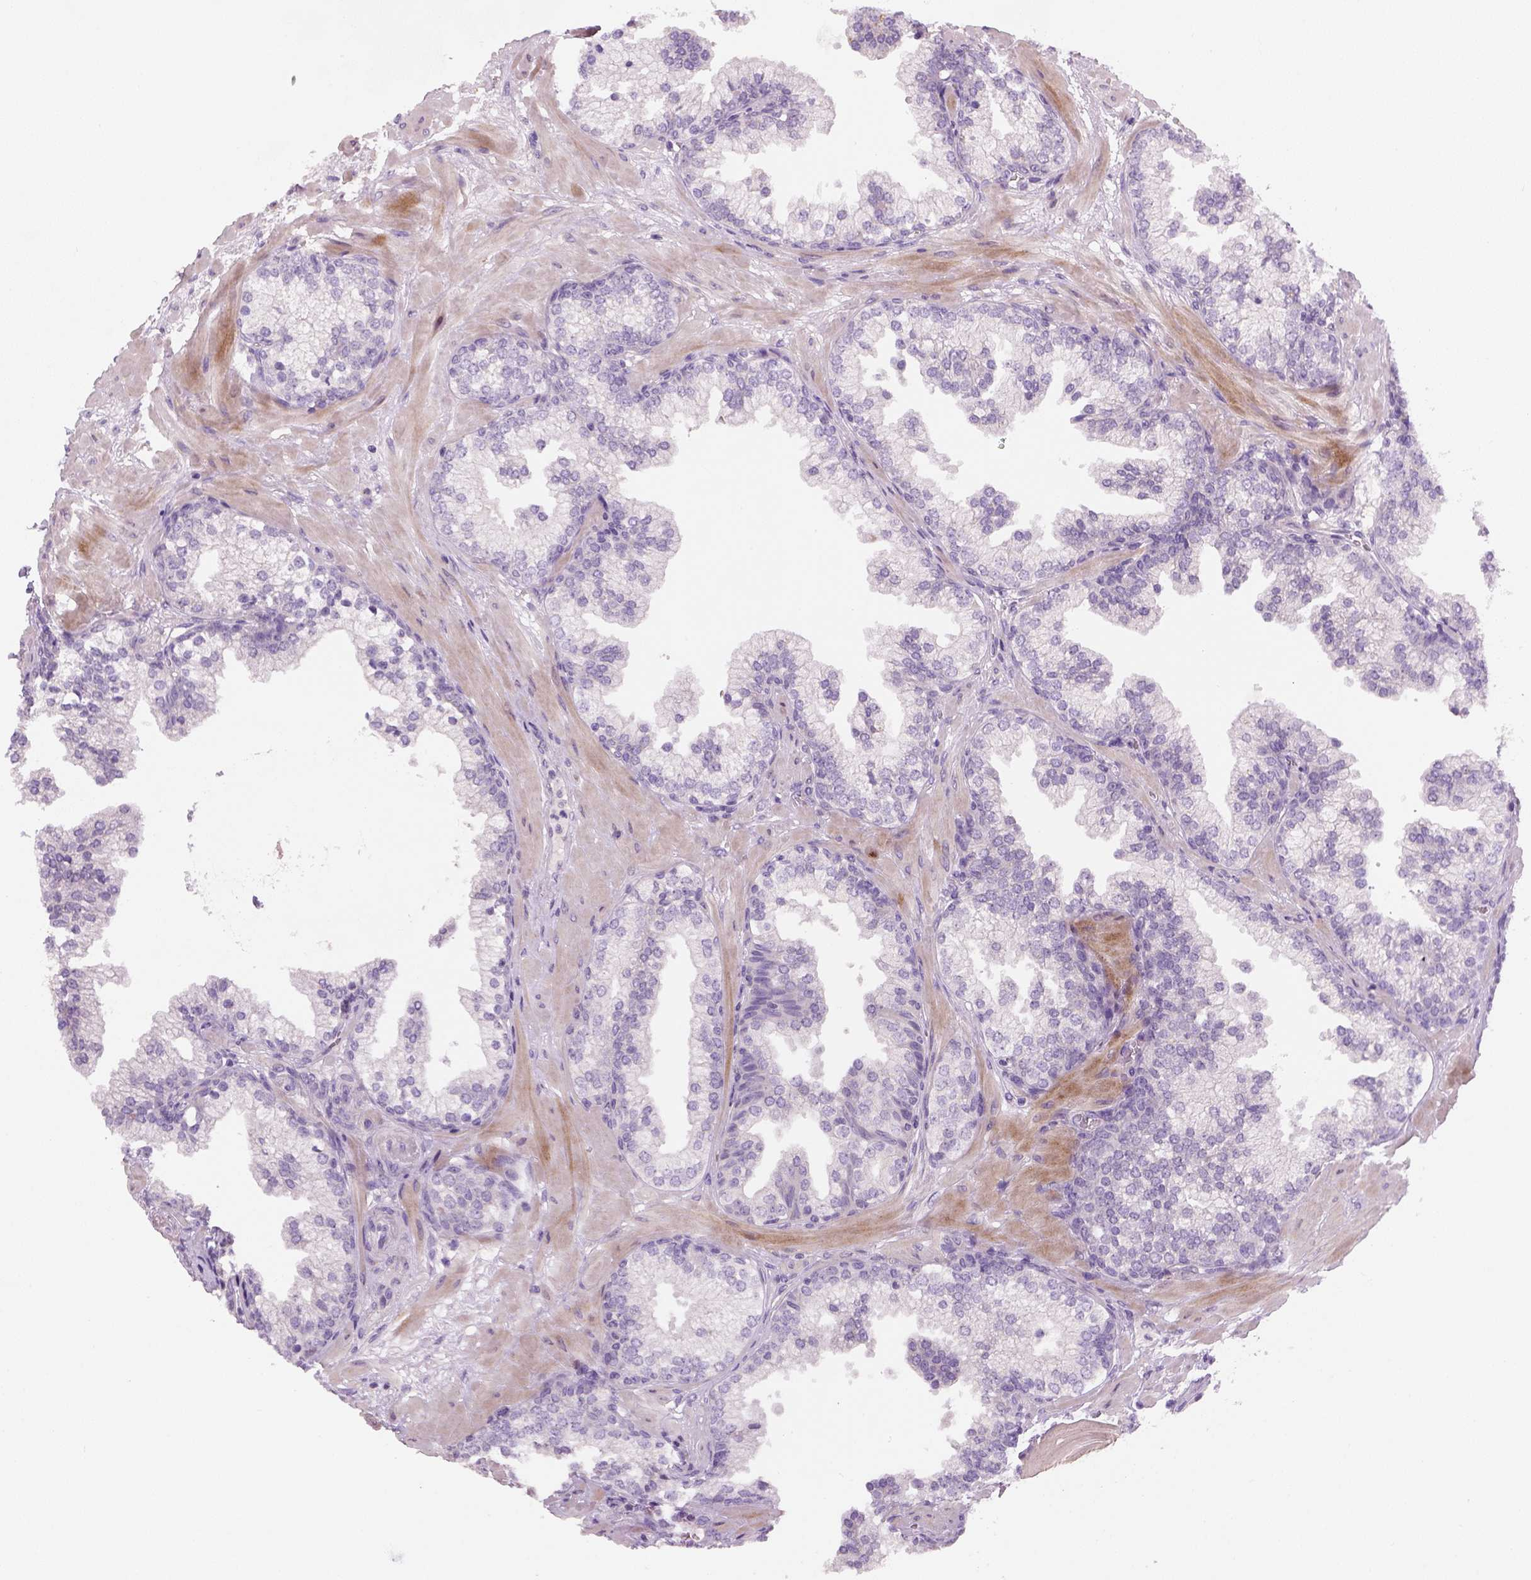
{"staining": {"intensity": "negative", "quantity": "none", "location": "none"}, "tissue": "prostate", "cell_type": "Glandular cells", "image_type": "normal", "snomed": [{"axis": "morphology", "description": "Normal tissue, NOS"}, {"axis": "topography", "description": "Prostate"}, {"axis": "topography", "description": "Peripheral nerve tissue"}], "caption": "The histopathology image exhibits no staining of glandular cells in normal prostate.", "gene": "NUDT6", "patient": {"sex": "male", "age": 61}}